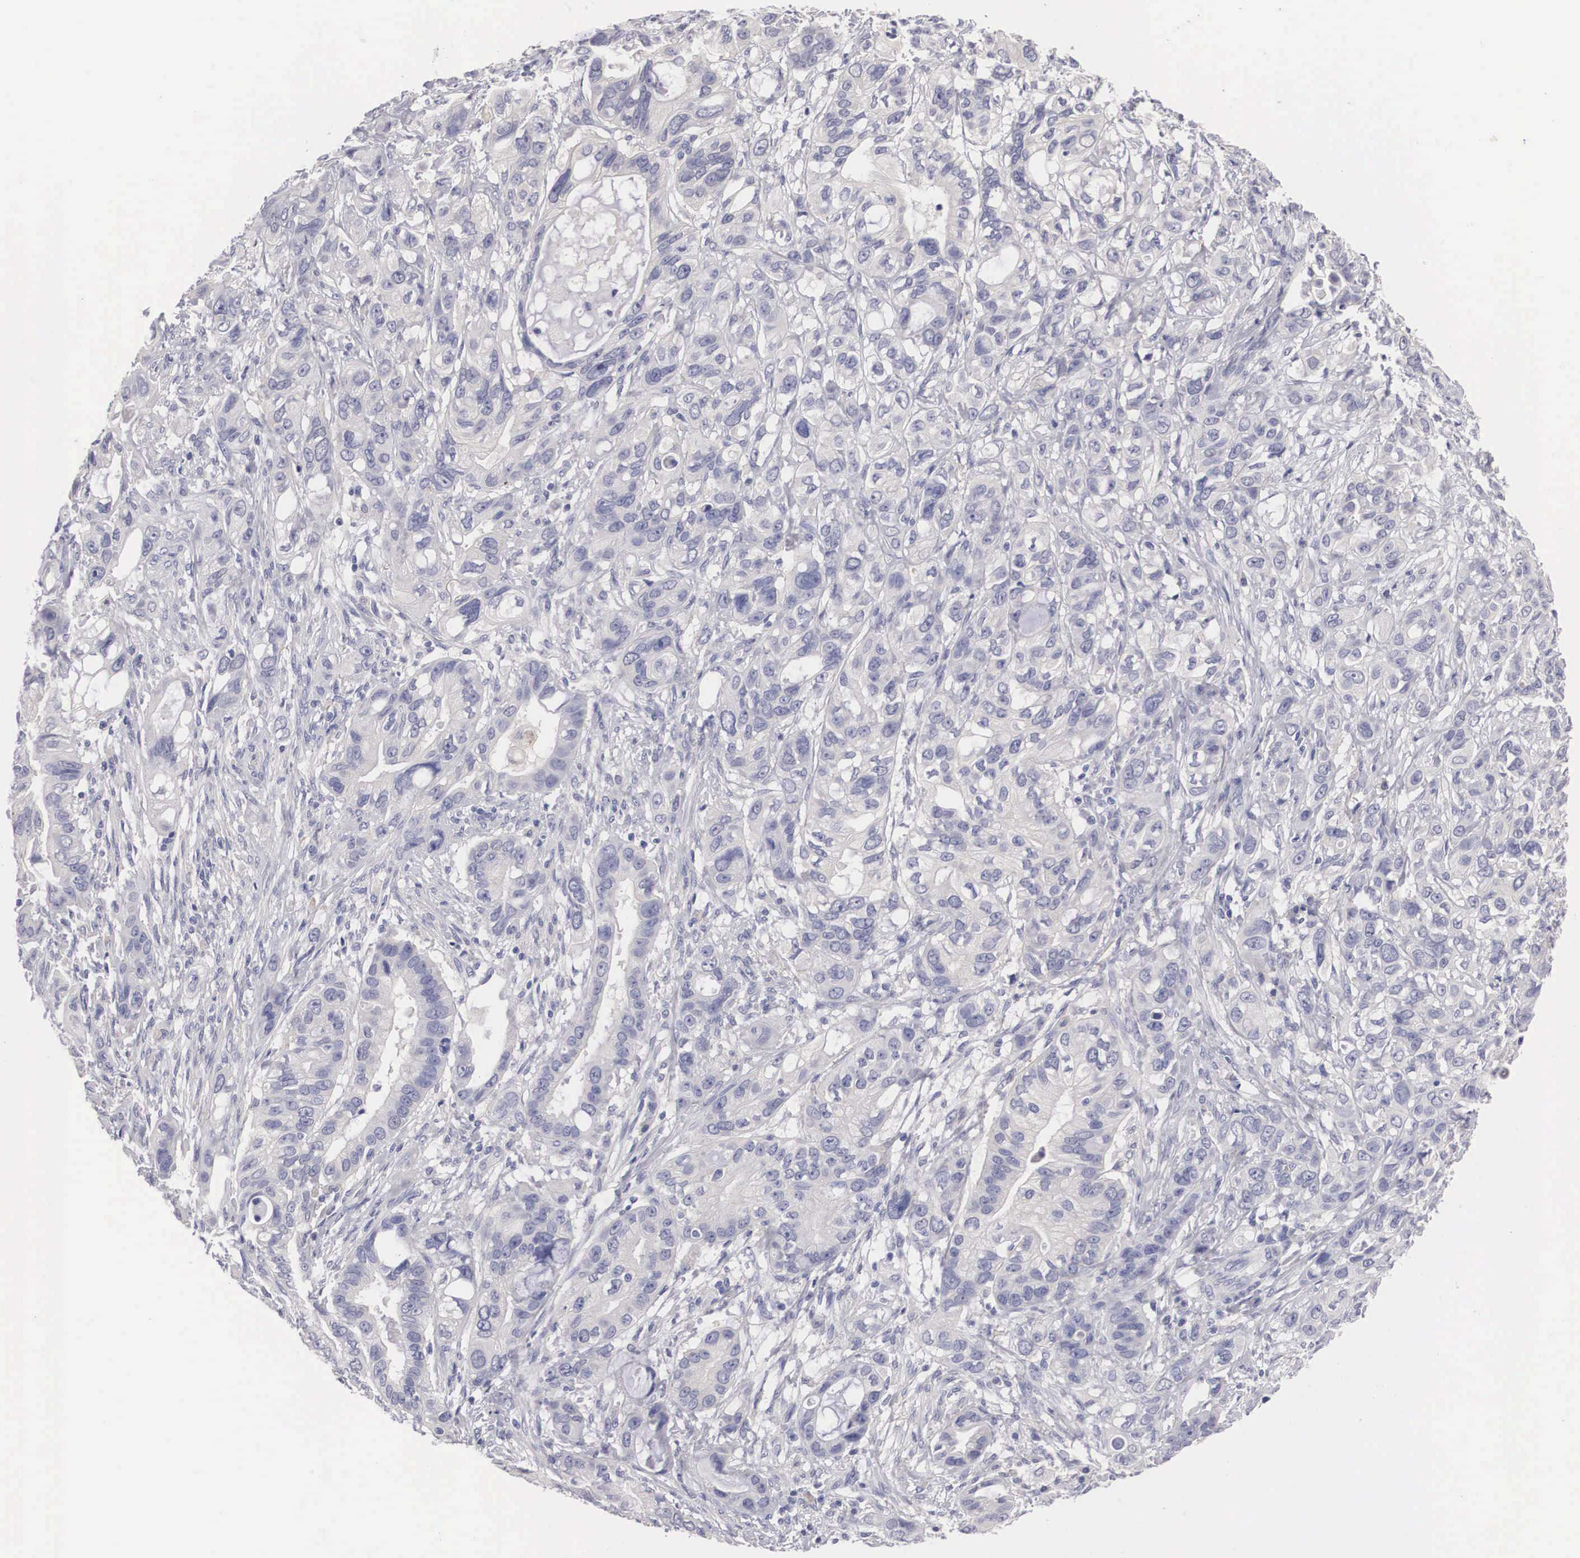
{"staining": {"intensity": "negative", "quantity": "none", "location": "none"}, "tissue": "stomach cancer", "cell_type": "Tumor cells", "image_type": "cancer", "snomed": [{"axis": "morphology", "description": "Adenocarcinoma, NOS"}, {"axis": "topography", "description": "Stomach, upper"}], "caption": "Micrograph shows no protein expression in tumor cells of stomach adenocarcinoma tissue.", "gene": "ABHD4", "patient": {"sex": "male", "age": 47}}